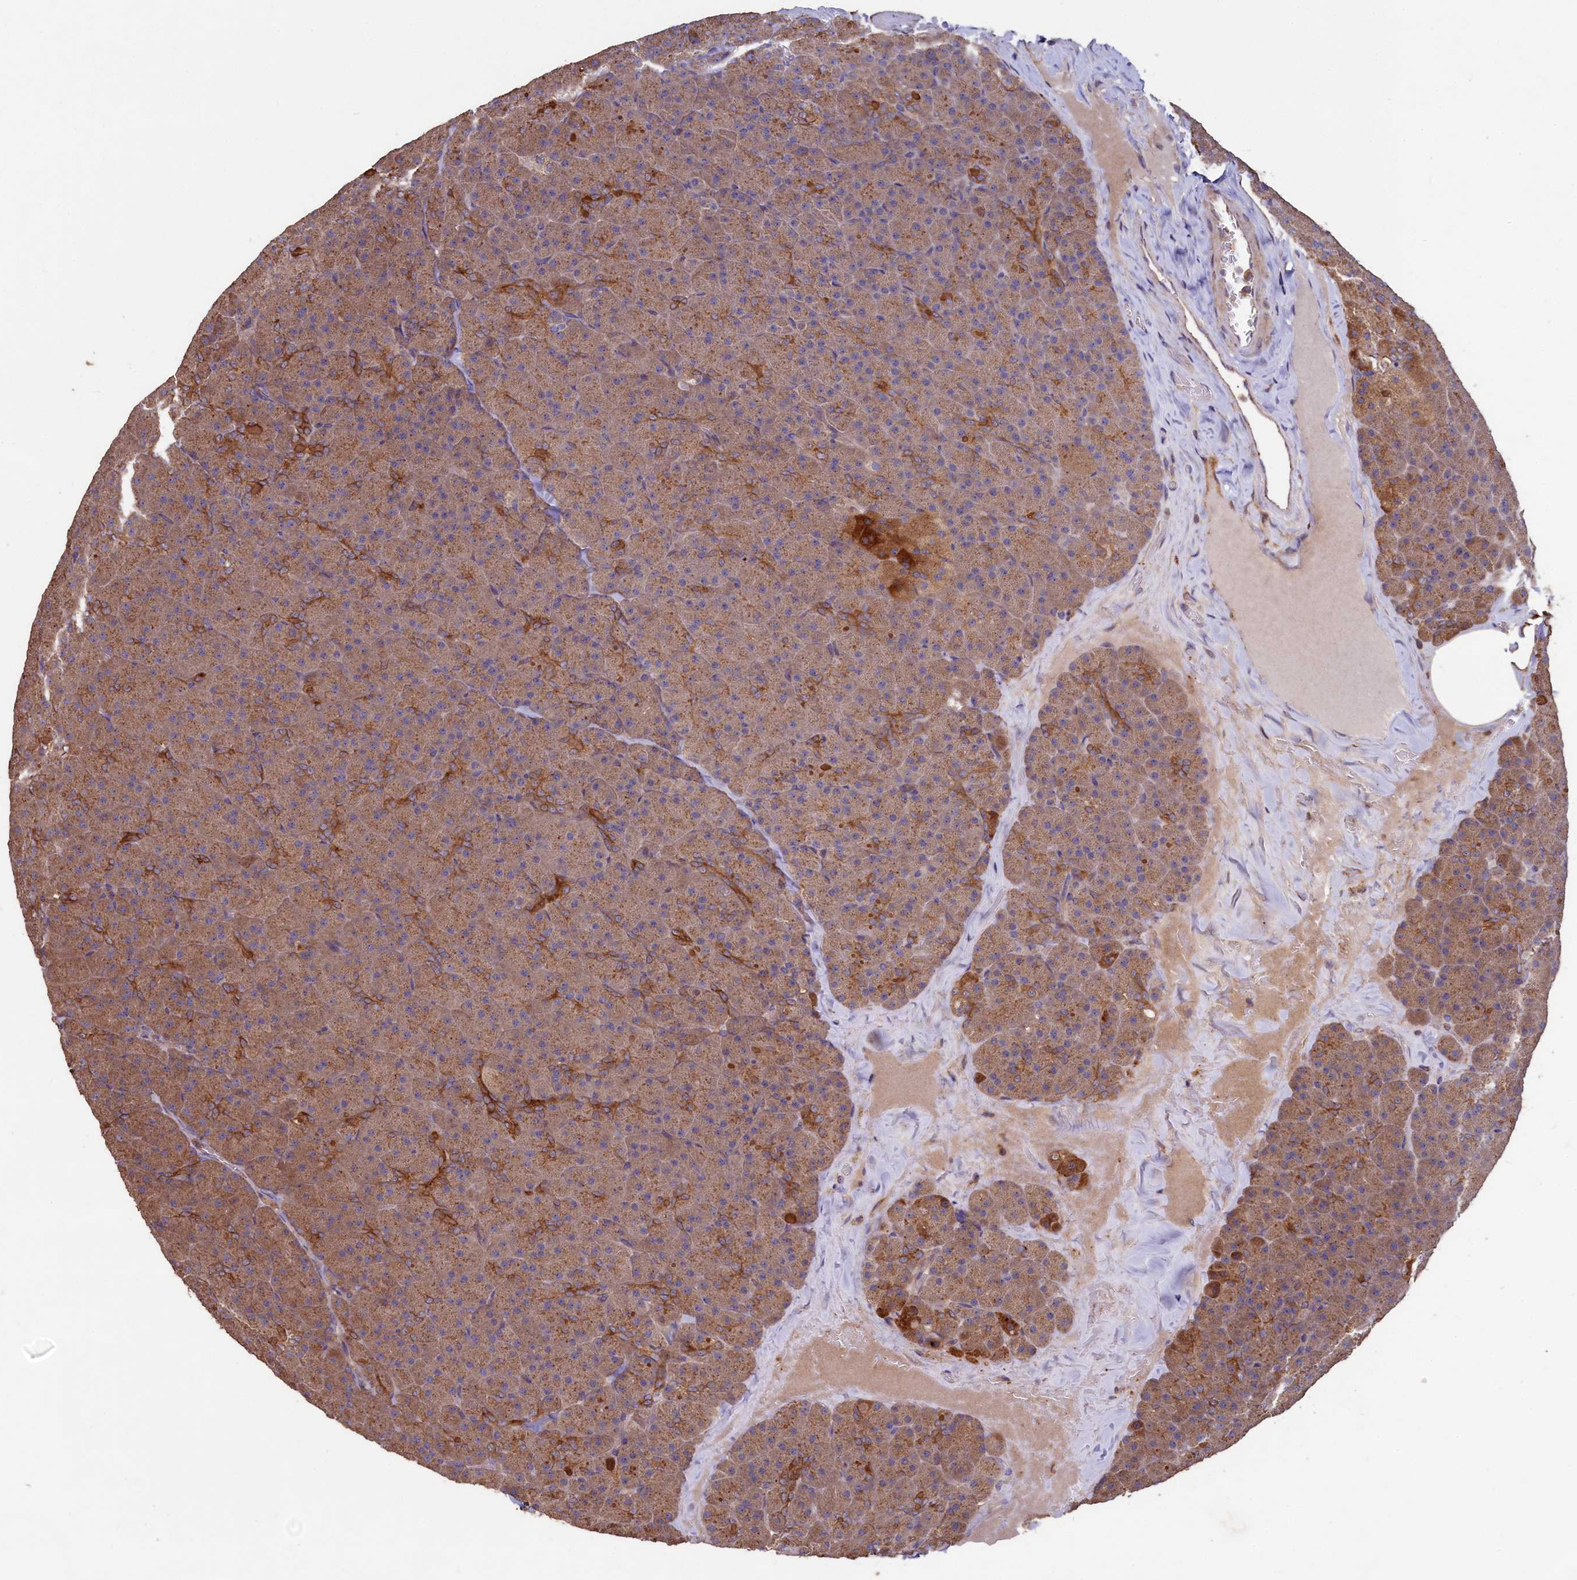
{"staining": {"intensity": "moderate", "quantity": ">75%", "location": "cytoplasmic/membranous"}, "tissue": "pancreas", "cell_type": "Exocrine glandular cells", "image_type": "normal", "snomed": [{"axis": "morphology", "description": "Normal tissue, NOS"}, {"axis": "topography", "description": "Pancreas"}], "caption": "The histopathology image reveals immunohistochemical staining of normal pancreas. There is moderate cytoplasmic/membranous staining is identified in approximately >75% of exocrine glandular cells. The protein is stained brown, and the nuclei are stained in blue (DAB (3,3'-diaminobenzidine) IHC with brightfield microscopy, high magnification).", "gene": "TMEM98", "patient": {"sex": "male", "age": 36}}